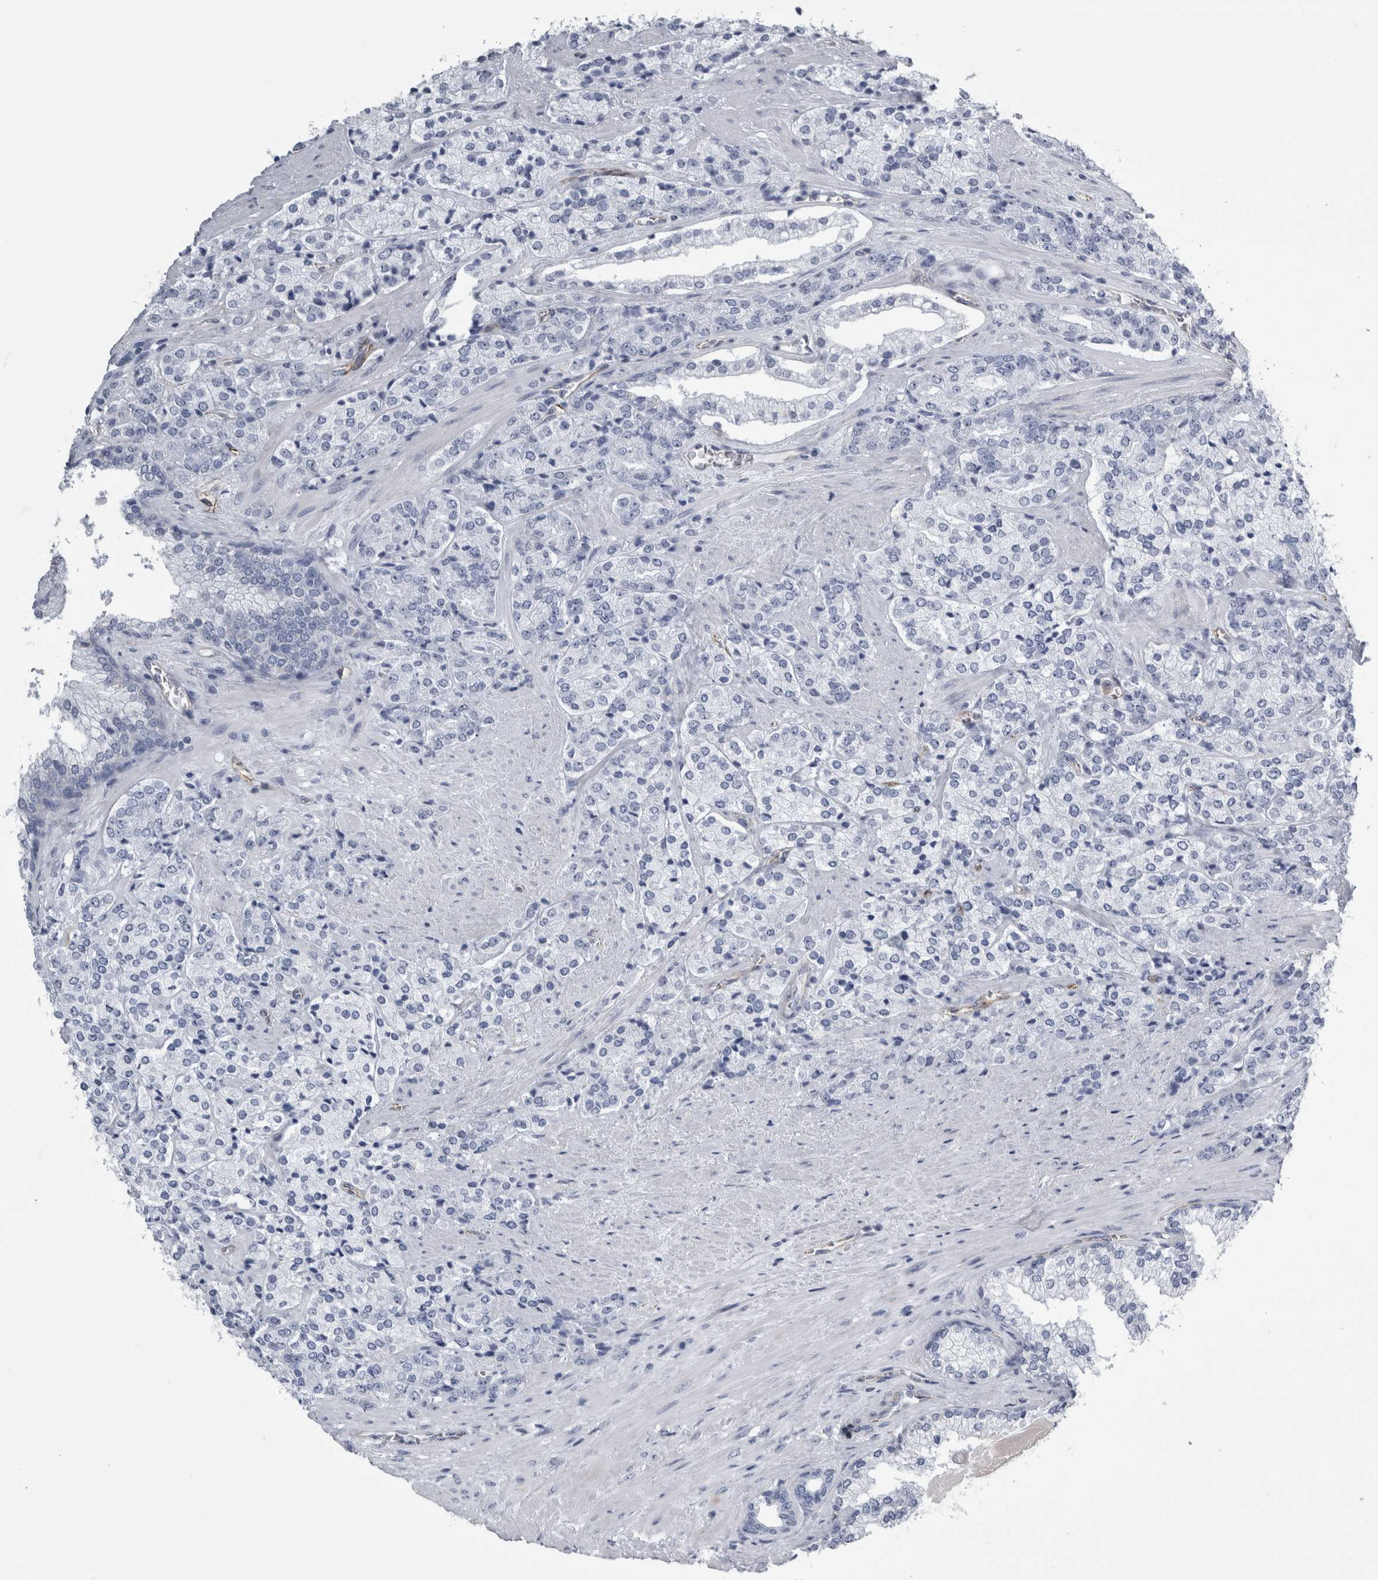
{"staining": {"intensity": "negative", "quantity": "none", "location": "none"}, "tissue": "prostate cancer", "cell_type": "Tumor cells", "image_type": "cancer", "snomed": [{"axis": "morphology", "description": "Adenocarcinoma, High grade"}, {"axis": "topography", "description": "Prostate"}], "caption": "Immunohistochemistry micrograph of human high-grade adenocarcinoma (prostate) stained for a protein (brown), which shows no positivity in tumor cells.", "gene": "VWDE", "patient": {"sex": "male", "age": 71}}